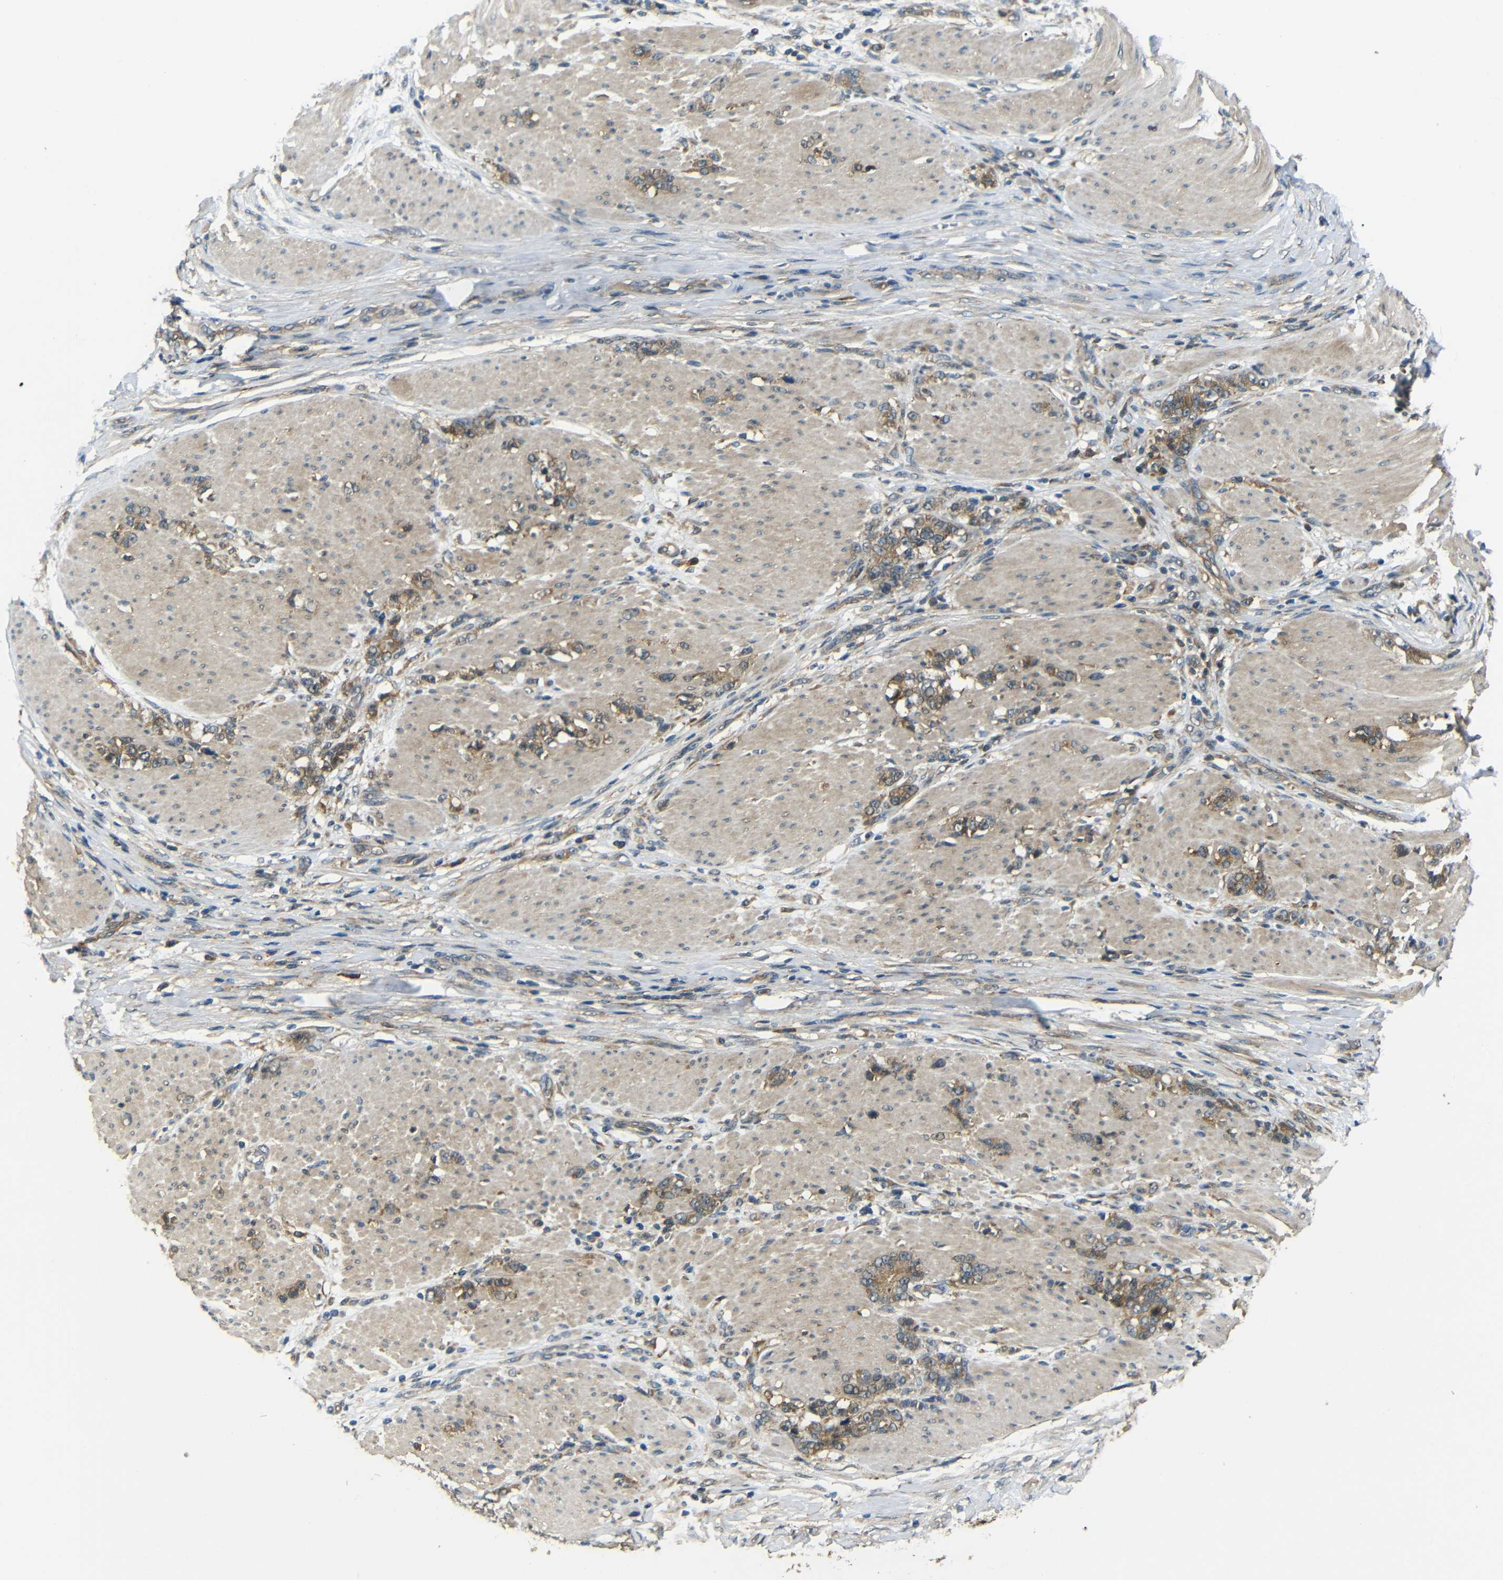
{"staining": {"intensity": "moderate", "quantity": ">75%", "location": "cytoplasmic/membranous"}, "tissue": "stomach cancer", "cell_type": "Tumor cells", "image_type": "cancer", "snomed": [{"axis": "morphology", "description": "Adenocarcinoma, NOS"}, {"axis": "topography", "description": "Stomach, lower"}], "caption": "Stomach adenocarcinoma stained with a protein marker displays moderate staining in tumor cells.", "gene": "EPHB2", "patient": {"sex": "male", "age": 88}}